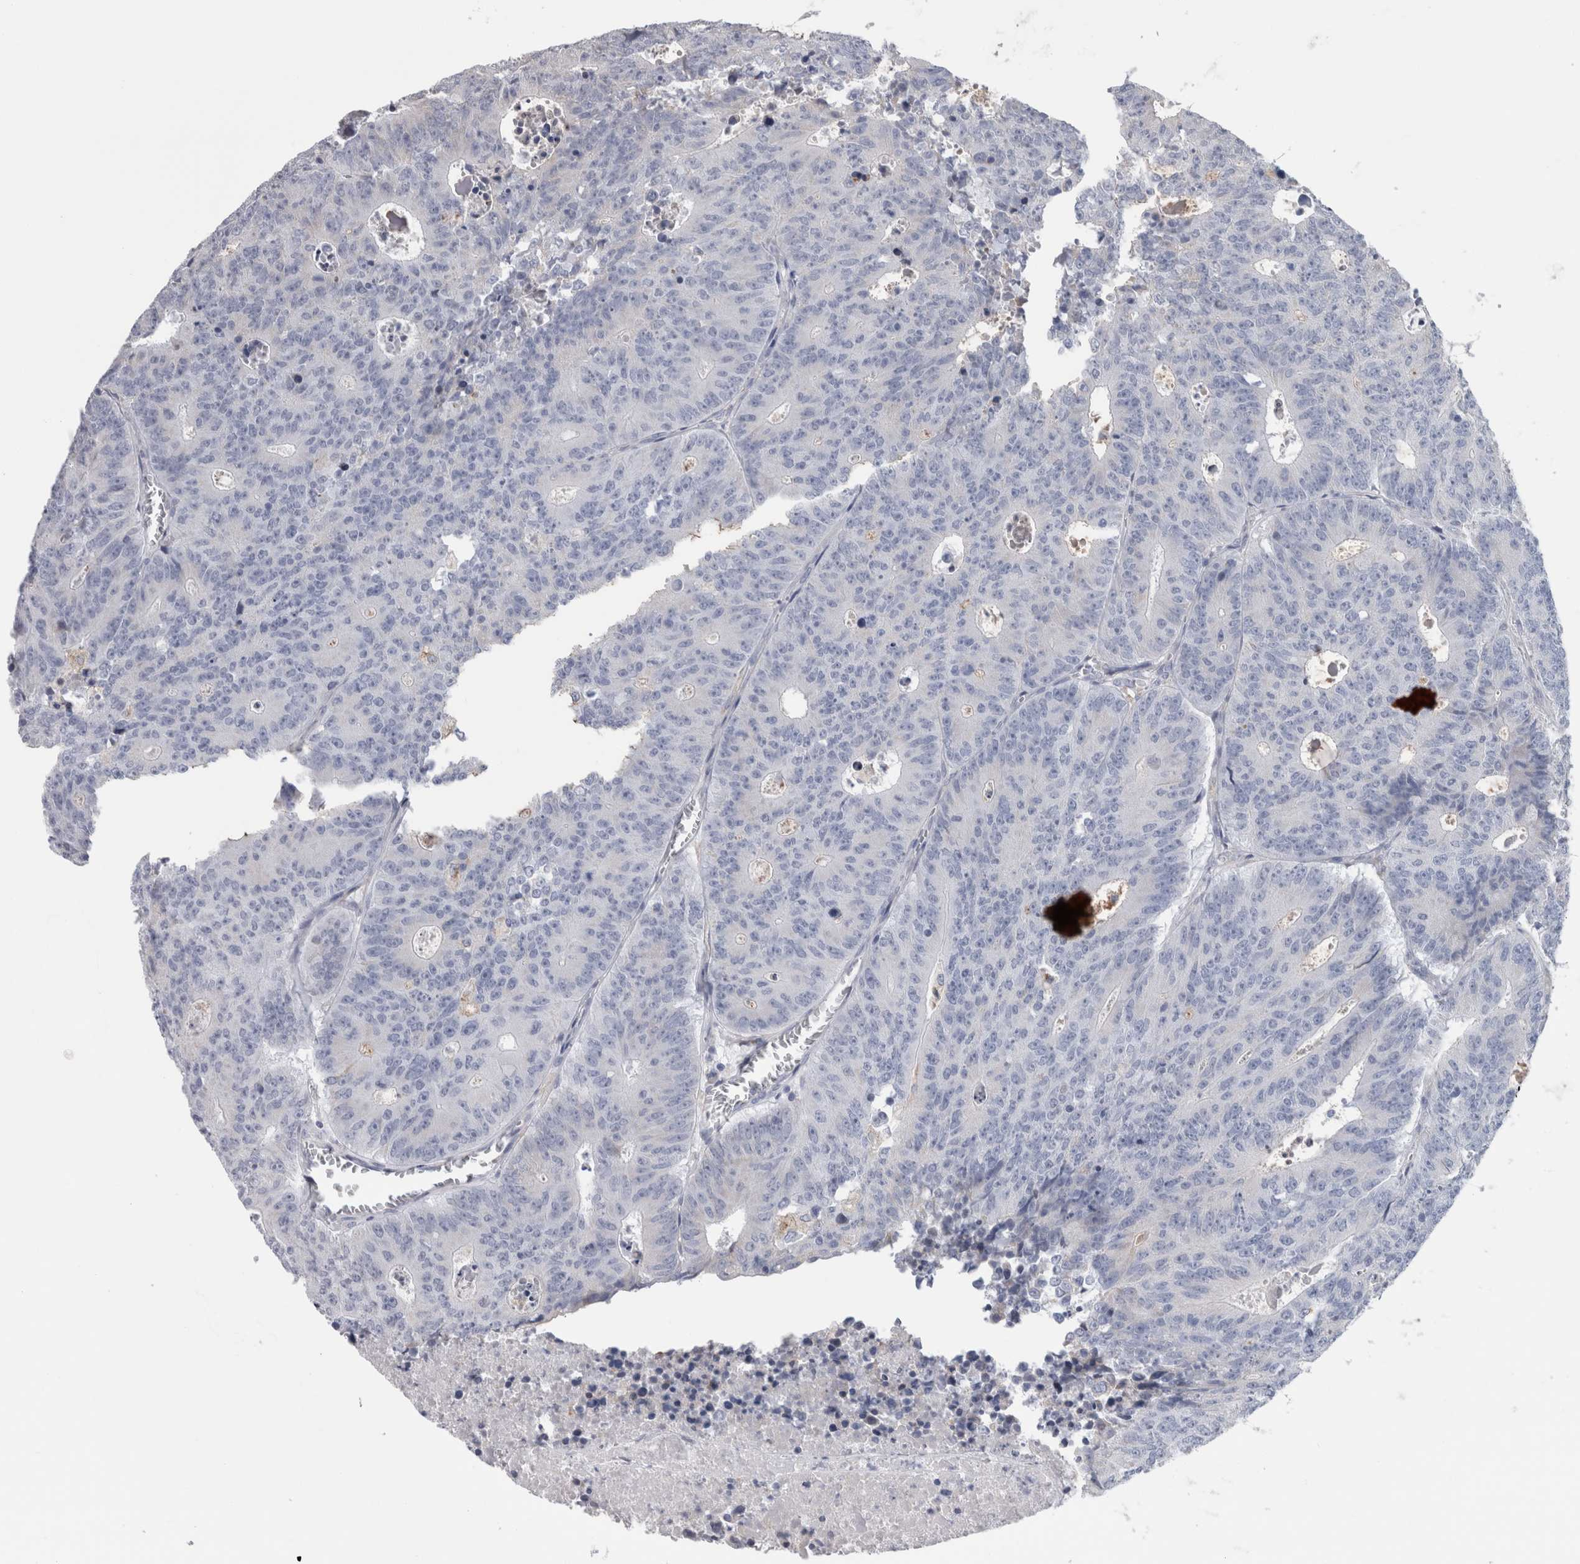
{"staining": {"intensity": "negative", "quantity": "none", "location": "none"}, "tissue": "colorectal cancer", "cell_type": "Tumor cells", "image_type": "cancer", "snomed": [{"axis": "morphology", "description": "Adenocarcinoma, NOS"}, {"axis": "topography", "description": "Colon"}], "caption": "Photomicrograph shows no protein positivity in tumor cells of colorectal adenocarcinoma tissue.", "gene": "GDAP1", "patient": {"sex": "male", "age": 87}}